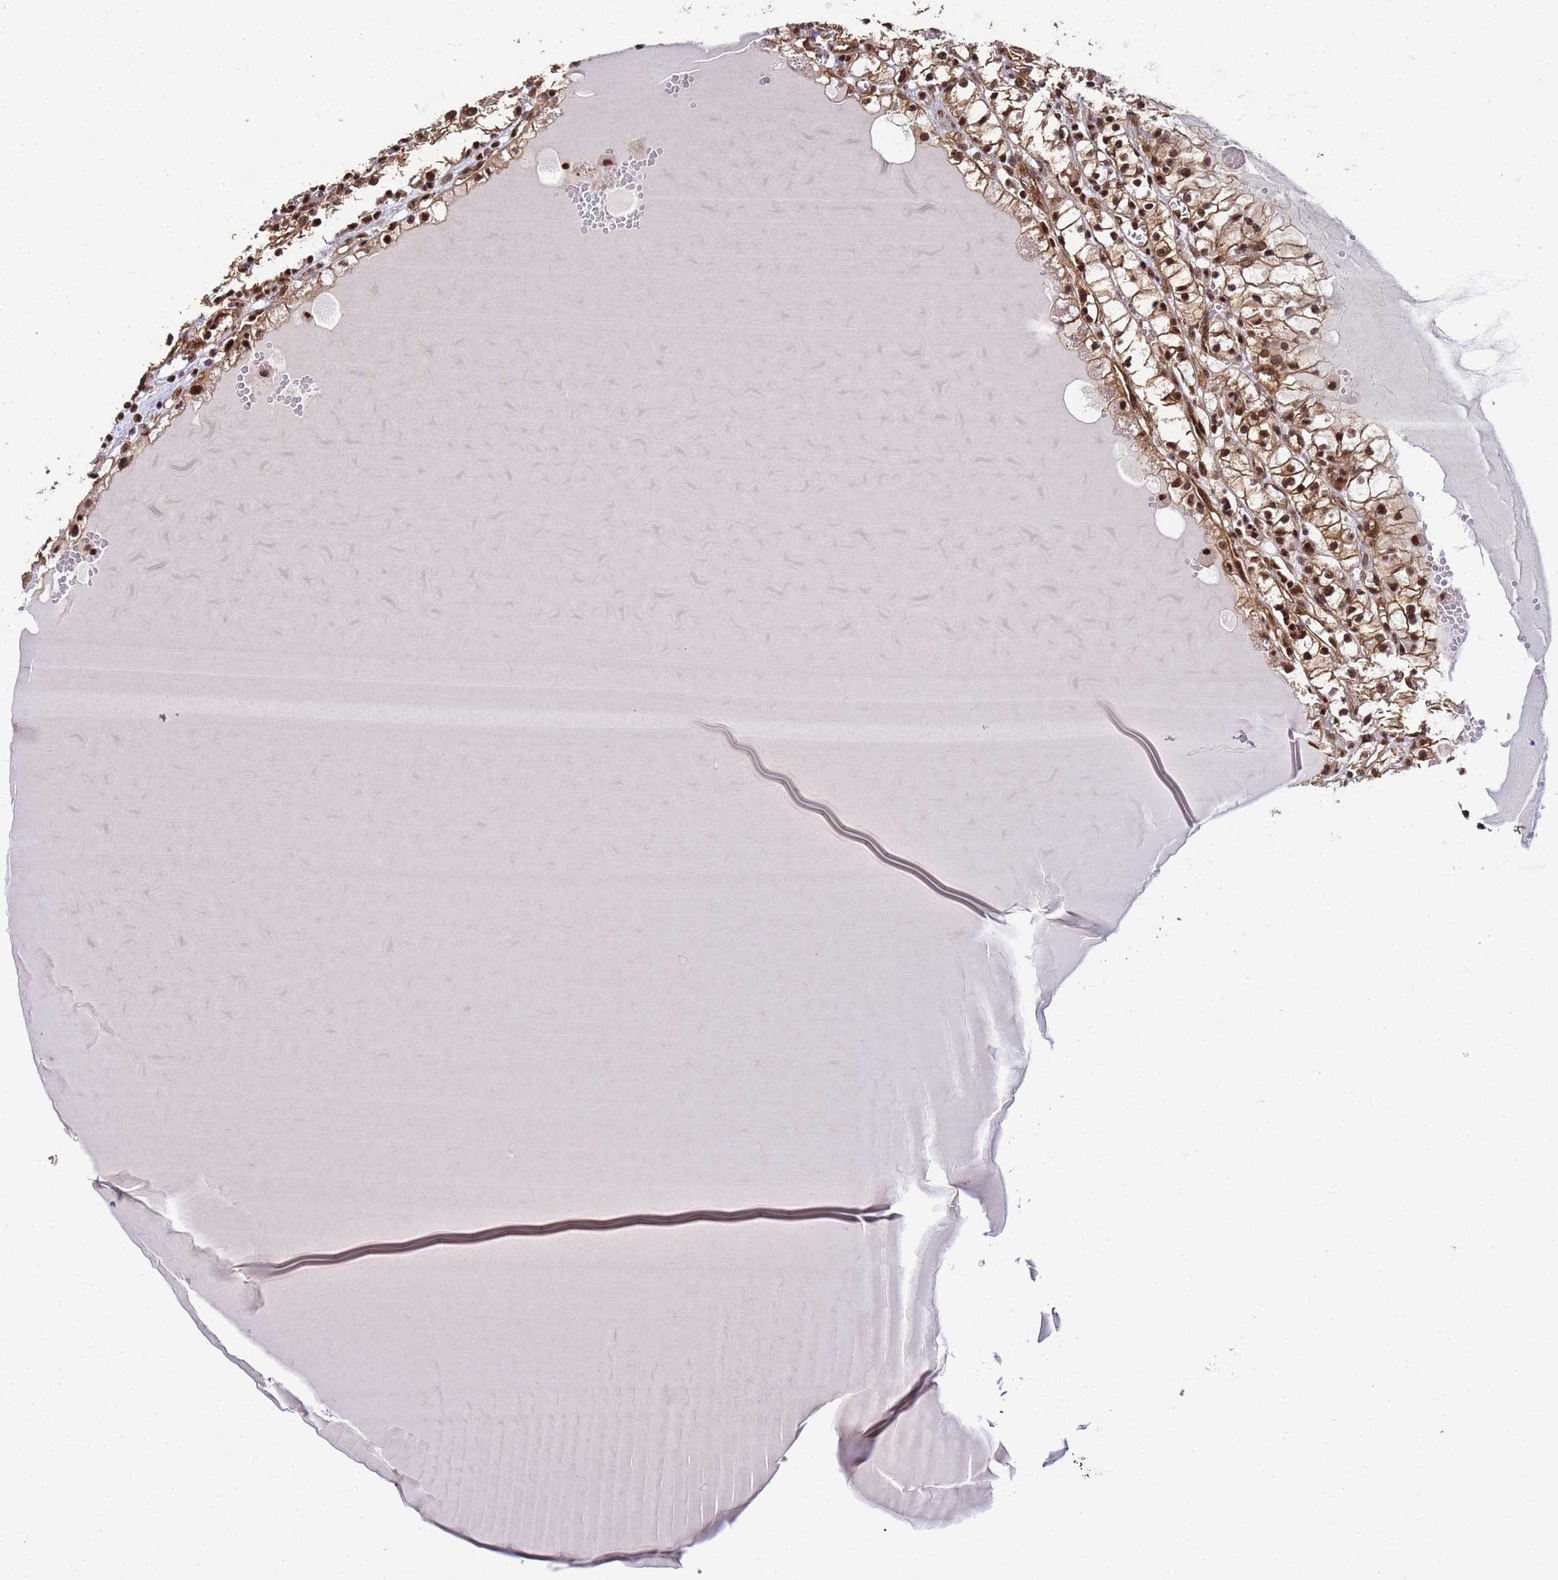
{"staining": {"intensity": "strong", "quantity": ">75%", "location": "cytoplasmic/membranous,nuclear"}, "tissue": "renal cancer", "cell_type": "Tumor cells", "image_type": "cancer", "snomed": [{"axis": "morphology", "description": "Adenocarcinoma, NOS"}, {"axis": "topography", "description": "Kidney"}], "caption": "This is an image of immunohistochemistry staining of renal cancer (adenocarcinoma), which shows strong expression in the cytoplasmic/membranous and nuclear of tumor cells.", "gene": "SYF2", "patient": {"sex": "male", "age": 56}}